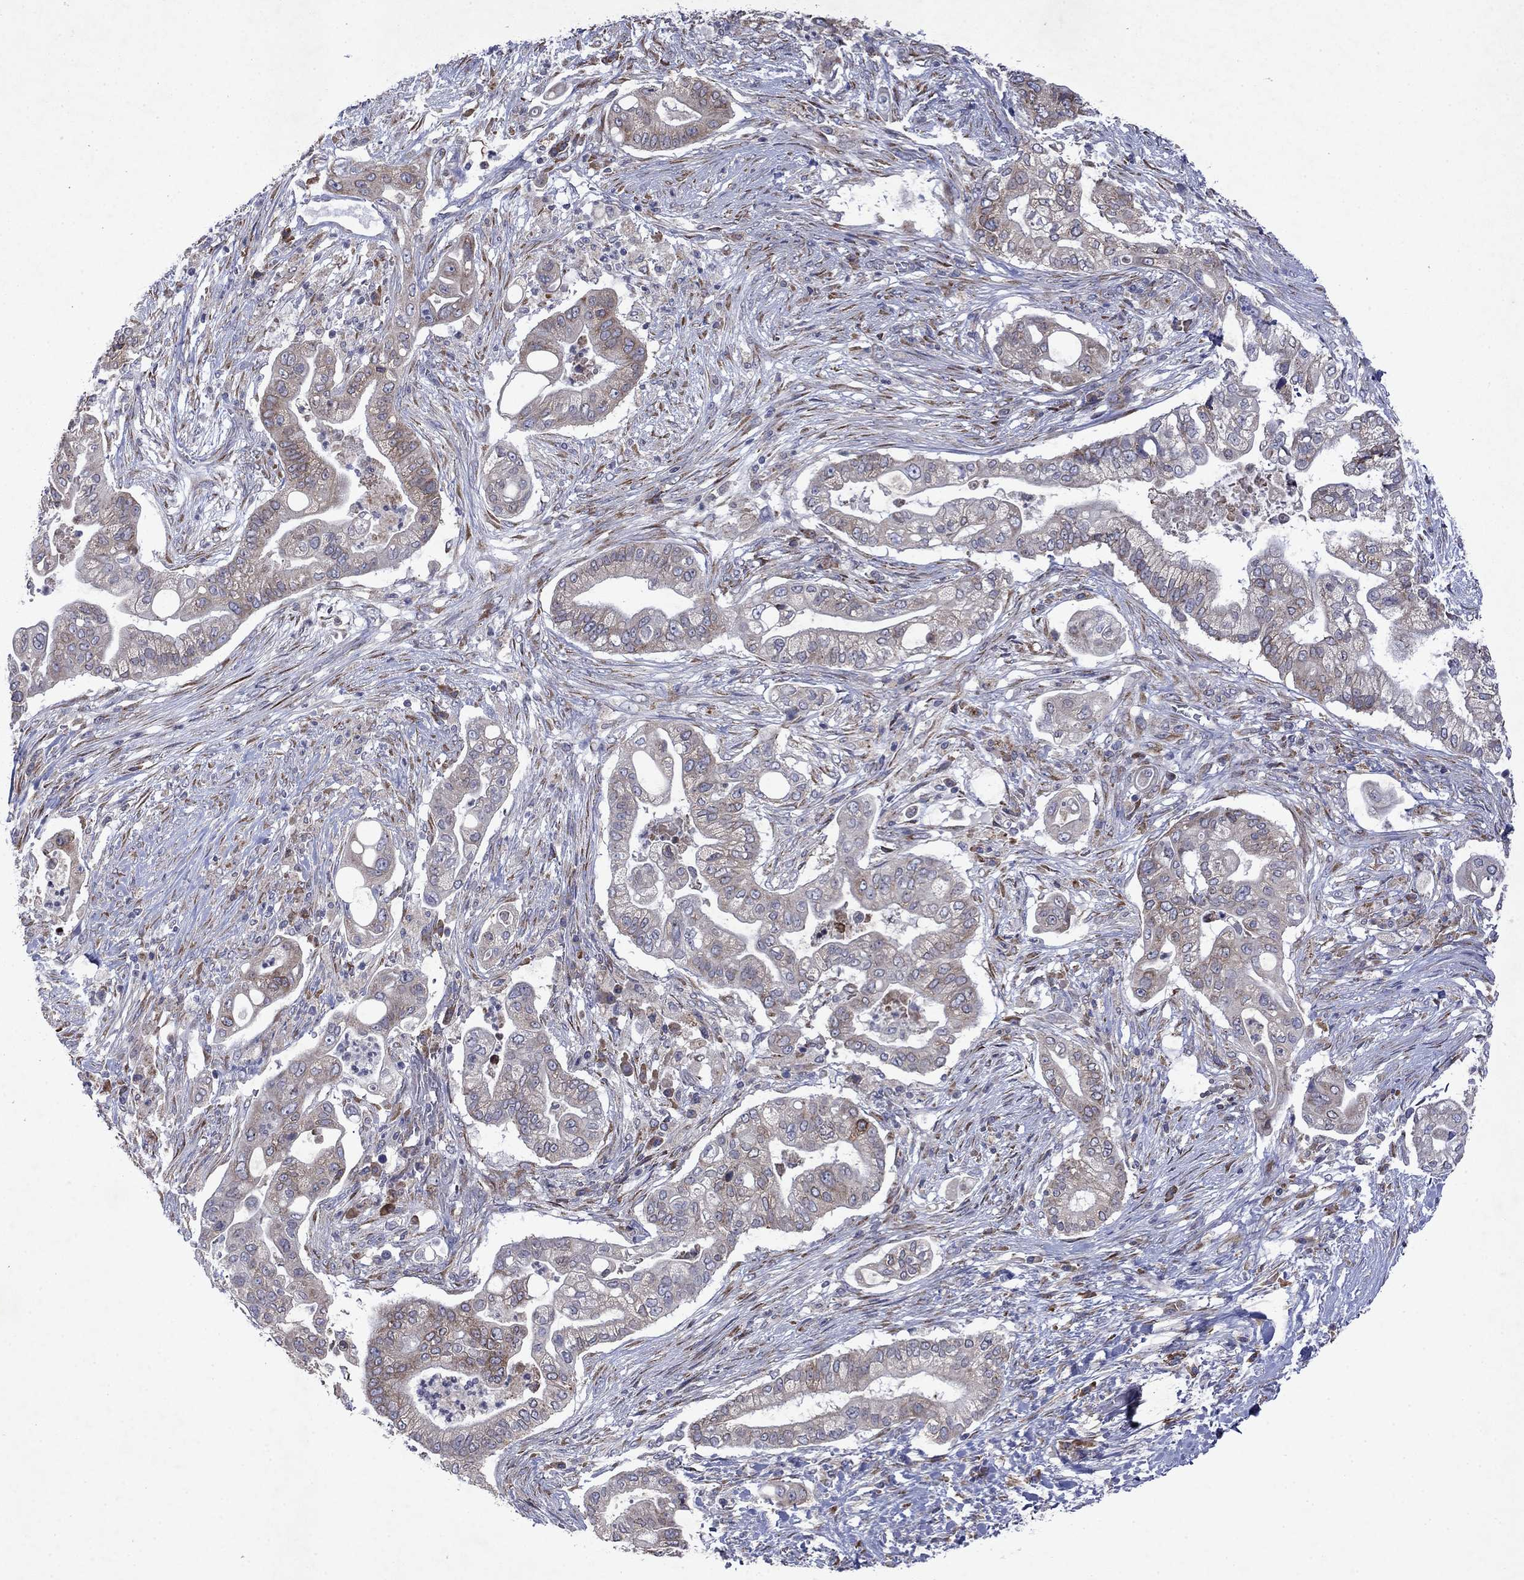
{"staining": {"intensity": "negative", "quantity": "none", "location": "none"}, "tissue": "pancreatic cancer", "cell_type": "Tumor cells", "image_type": "cancer", "snomed": [{"axis": "morphology", "description": "Adenocarcinoma, NOS"}, {"axis": "topography", "description": "Pancreas"}], "caption": "IHC histopathology image of human pancreatic cancer (adenocarcinoma) stained for a protein (brown), which reveals no expression in tumor cells.", "gene": "TMEM97", "patient": {"sex": "female", "age": 69}}